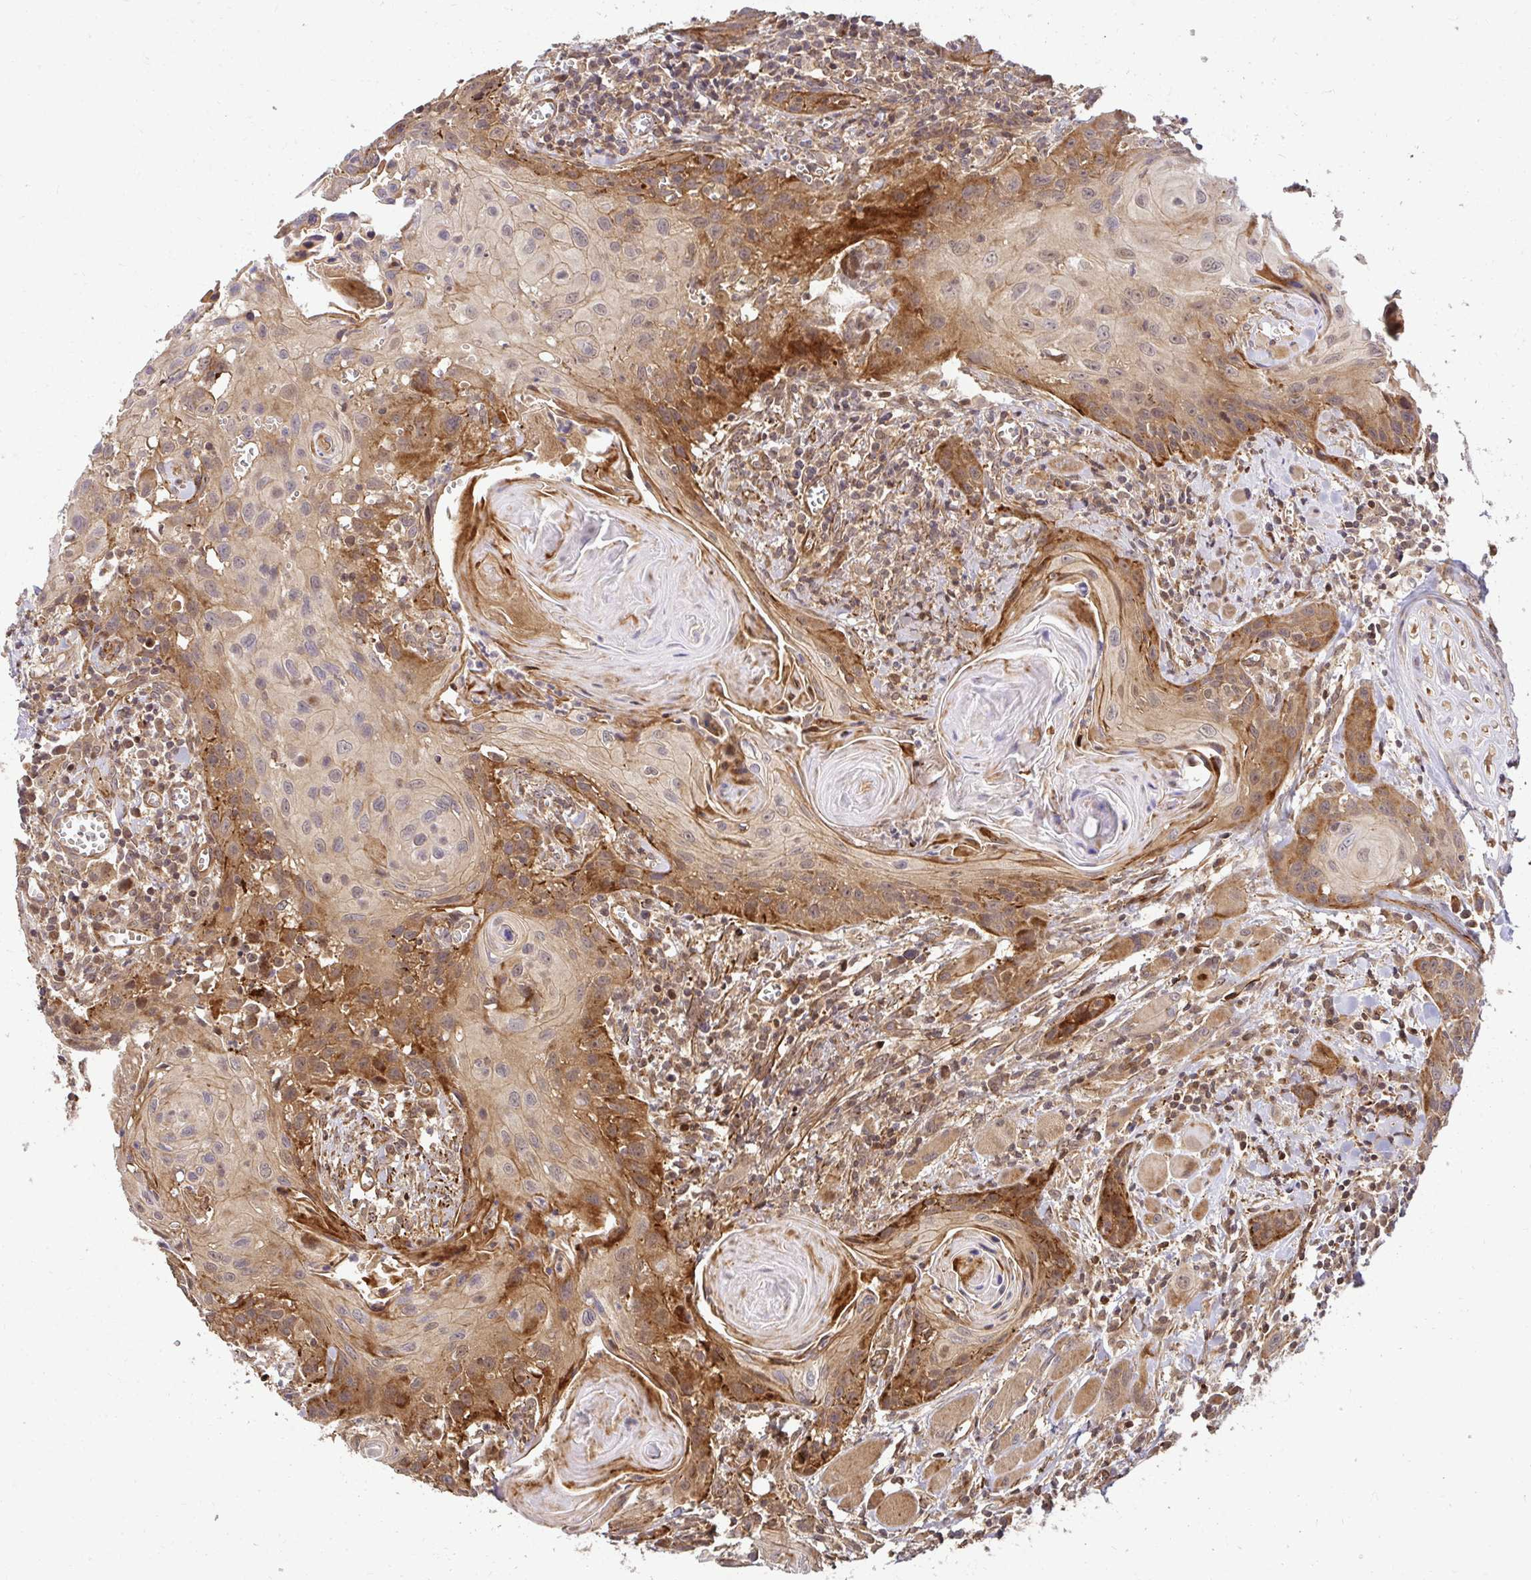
{"staining": {"intensity": "moderate", "quantity": "<25%", "location": "cytoplasmic/membranous"}, "tissue": "head and neck cancer", "cell_type": "Tumor cells", "image_type": "cancer", "snomed": [{"axis": "morphology", "description": "Squamous cell carcinoma, NOS"}, {"axis": "topography", "description": "Oral tissue"}, {"axis": "topography", "description": "Head-Neck"}], "caption": "IHC of head and neck cancer (squamous cell carcinoma) reveals low levels of moderate cytoplasmic/membranous expression in about <25% of tumor cells.", "gene": "PSMA4", "patient": {"sex": "male", "age": 58}}